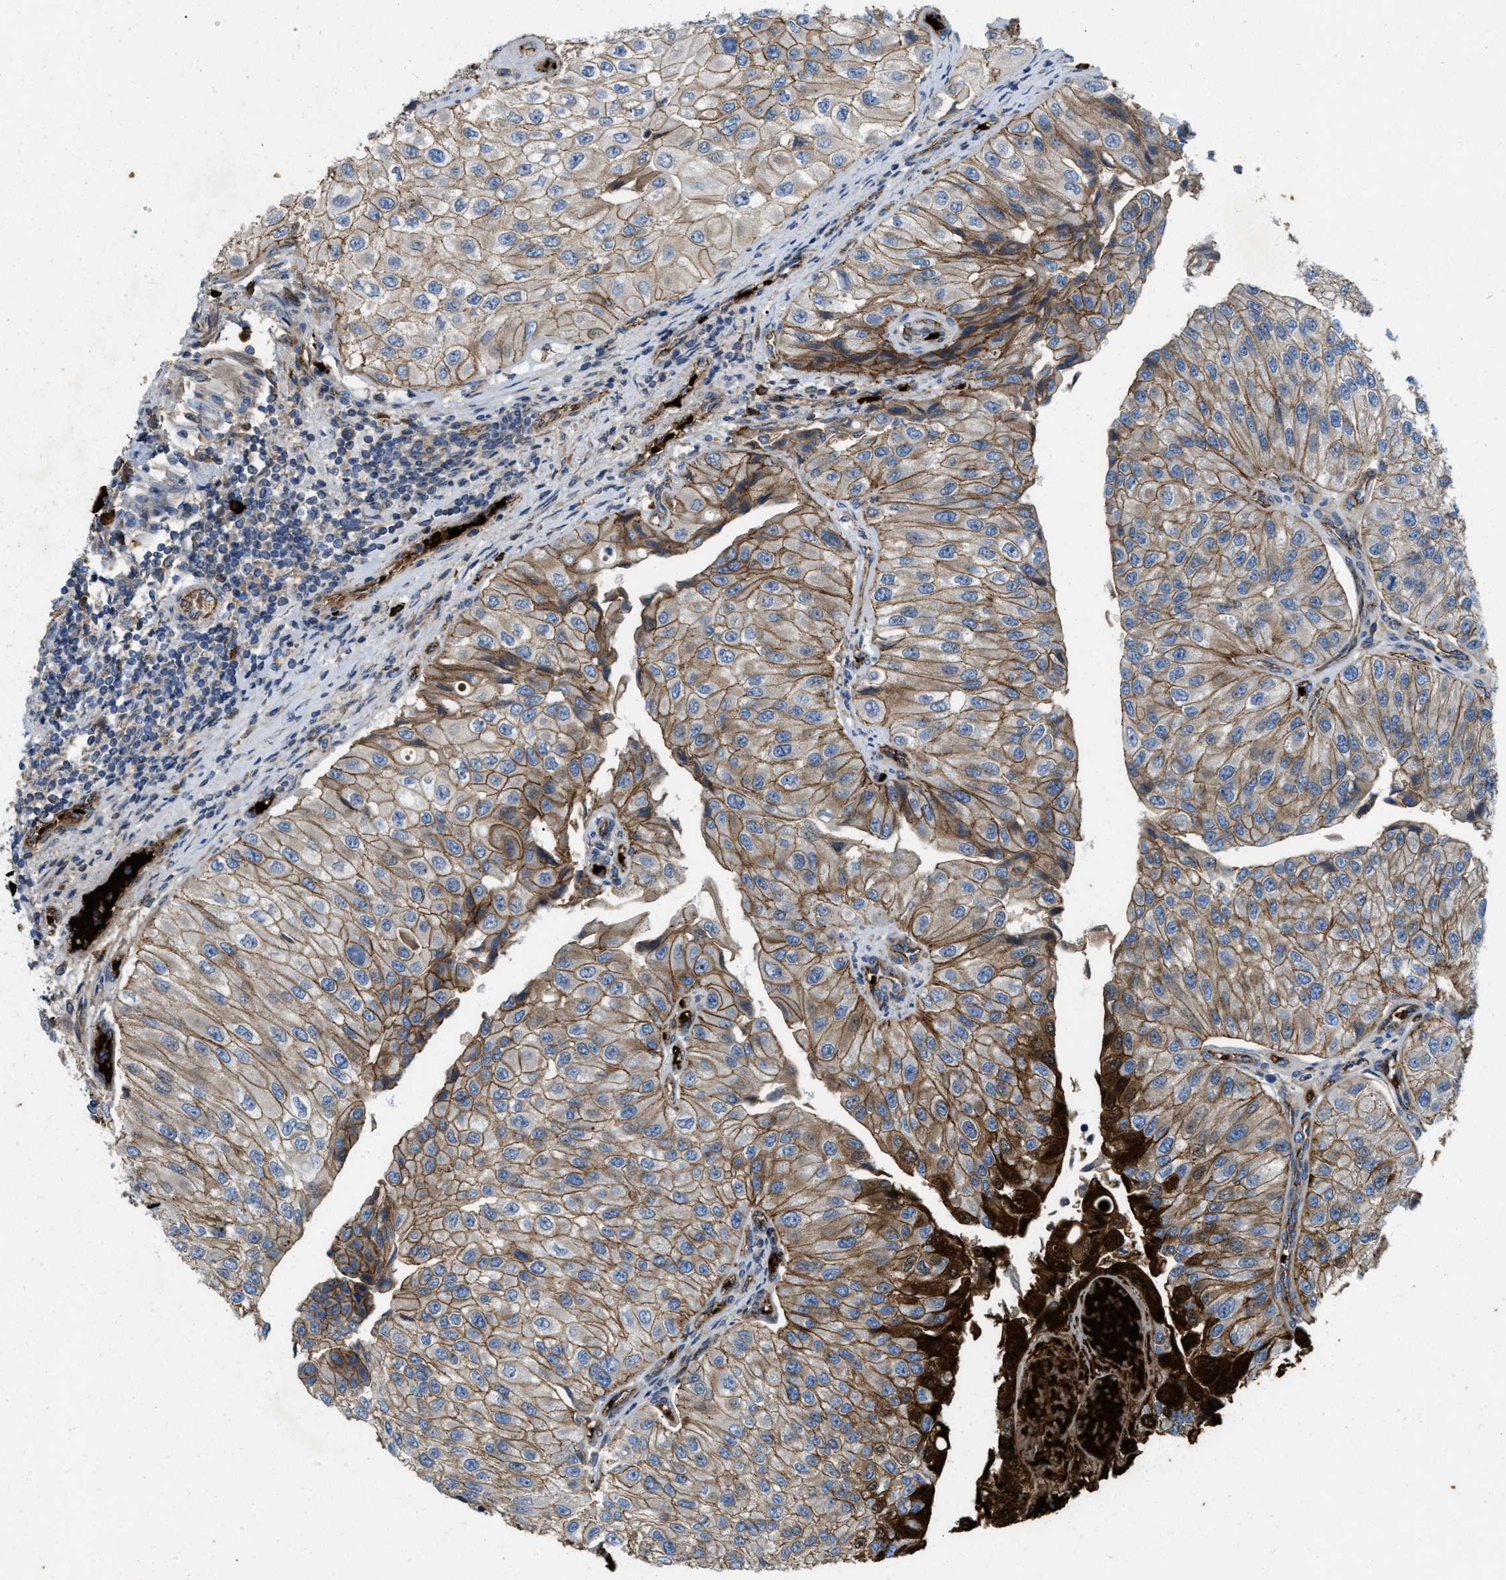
{"staining": {"intensity": "moderate", "quantity": ">75%", "location": "cytoplasmic/membranous"}, "tissue": "urothelial cancer", "cell_type": "Tumor cells", "image_type": "cancer", "snomed": [{"axis": "morphology", "description": "Urothelial carcinoma, High grade"}, {"axis": "topography", "description": "Kidney"}, {"axis": "topography", "description": "Urinary bladder"}], "caption": "Protein expression analysis of human high-grade urothelial carcinoma reveals moderate cytoplasmic/membranous expression in approximately >75% of tumor cells.", "gene": "ERC1", "patient": {"sex": "male", "age": 77}}